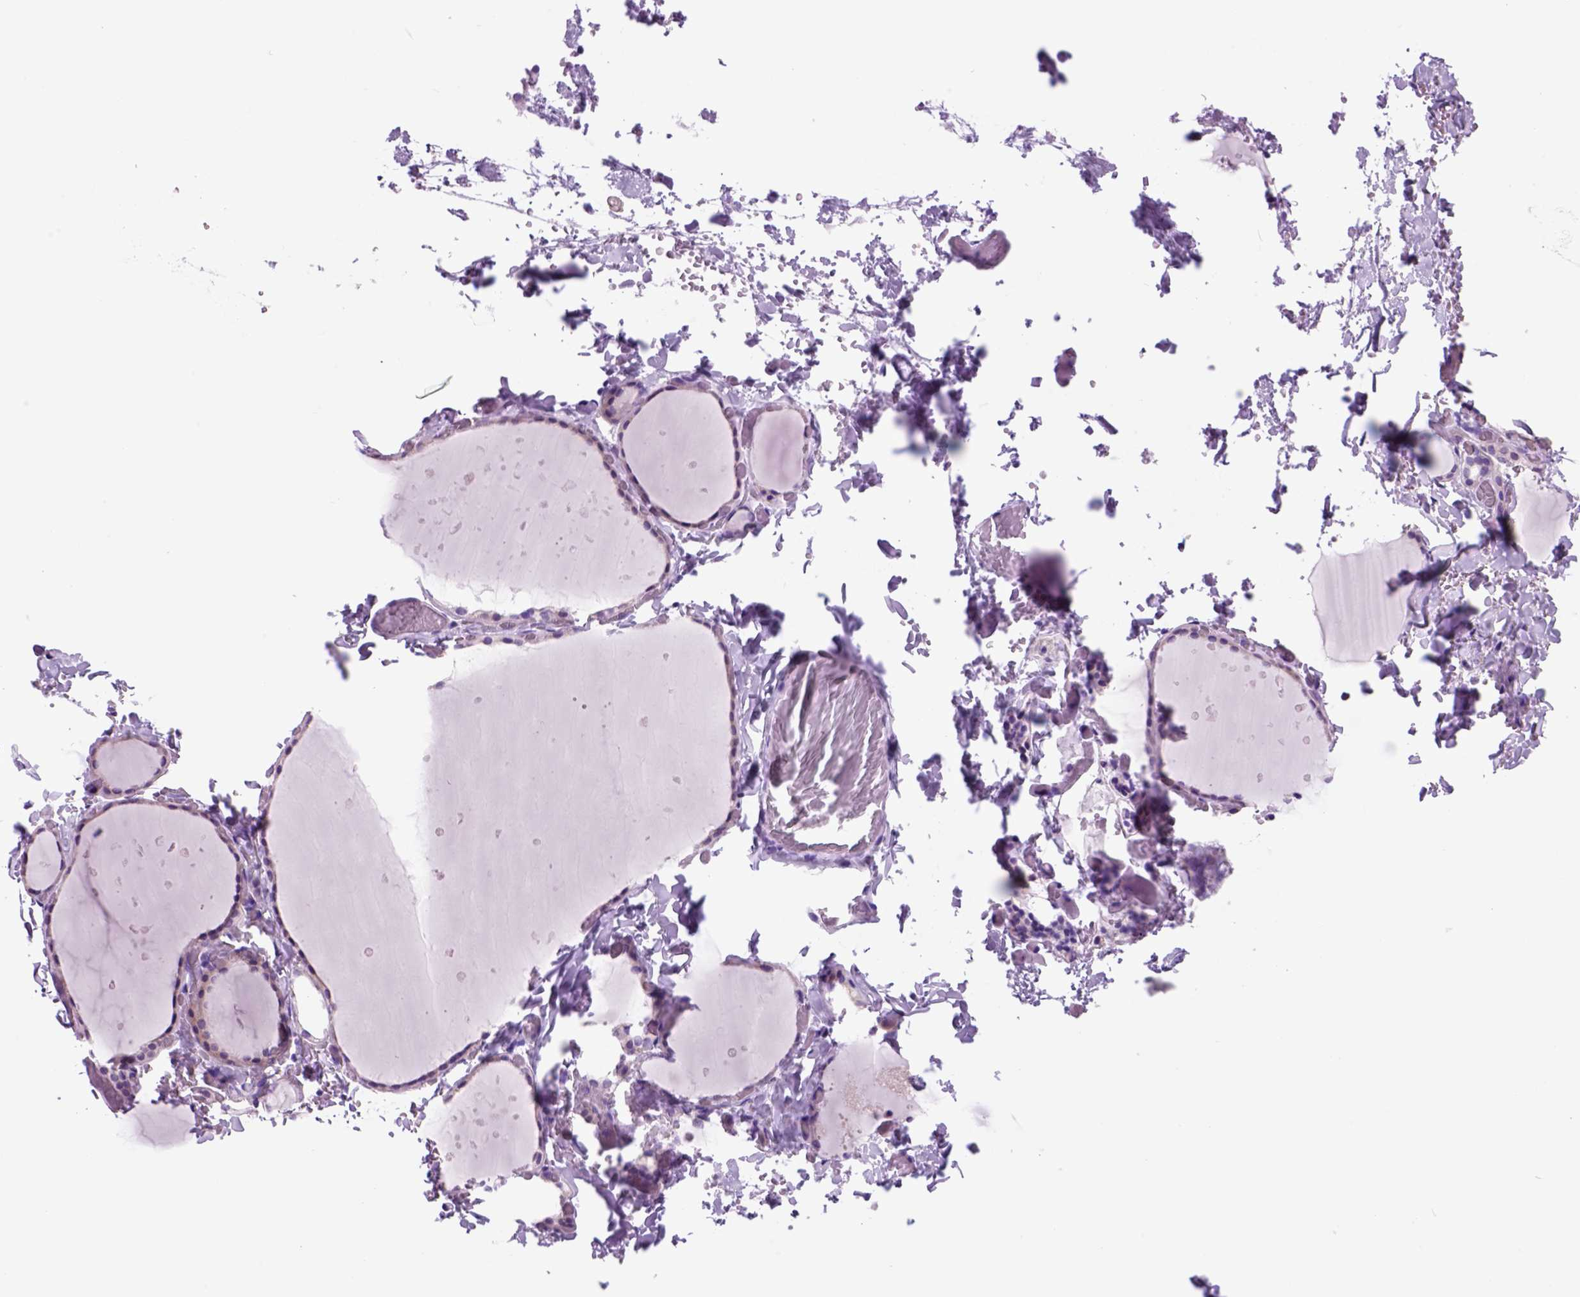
{"staining": {"intensity": "negative", "quantity": "none", "location": "none"}, "tissue": "thyroid gland", "cell_type": "Glandular cells", "image_type": "normal", "snomed": [{"axis": "morphology", "description": "Normal tissue, NOS"}, {"axis": "topography", "description": "Thyroid gland"}], "caption": "This is an IHC photomicrograph of unremarkable human thyroid gland. There is no staining in glandular cells.", "gene": "HHIPL2", "patient": {"sex": "female", "age": 36}}